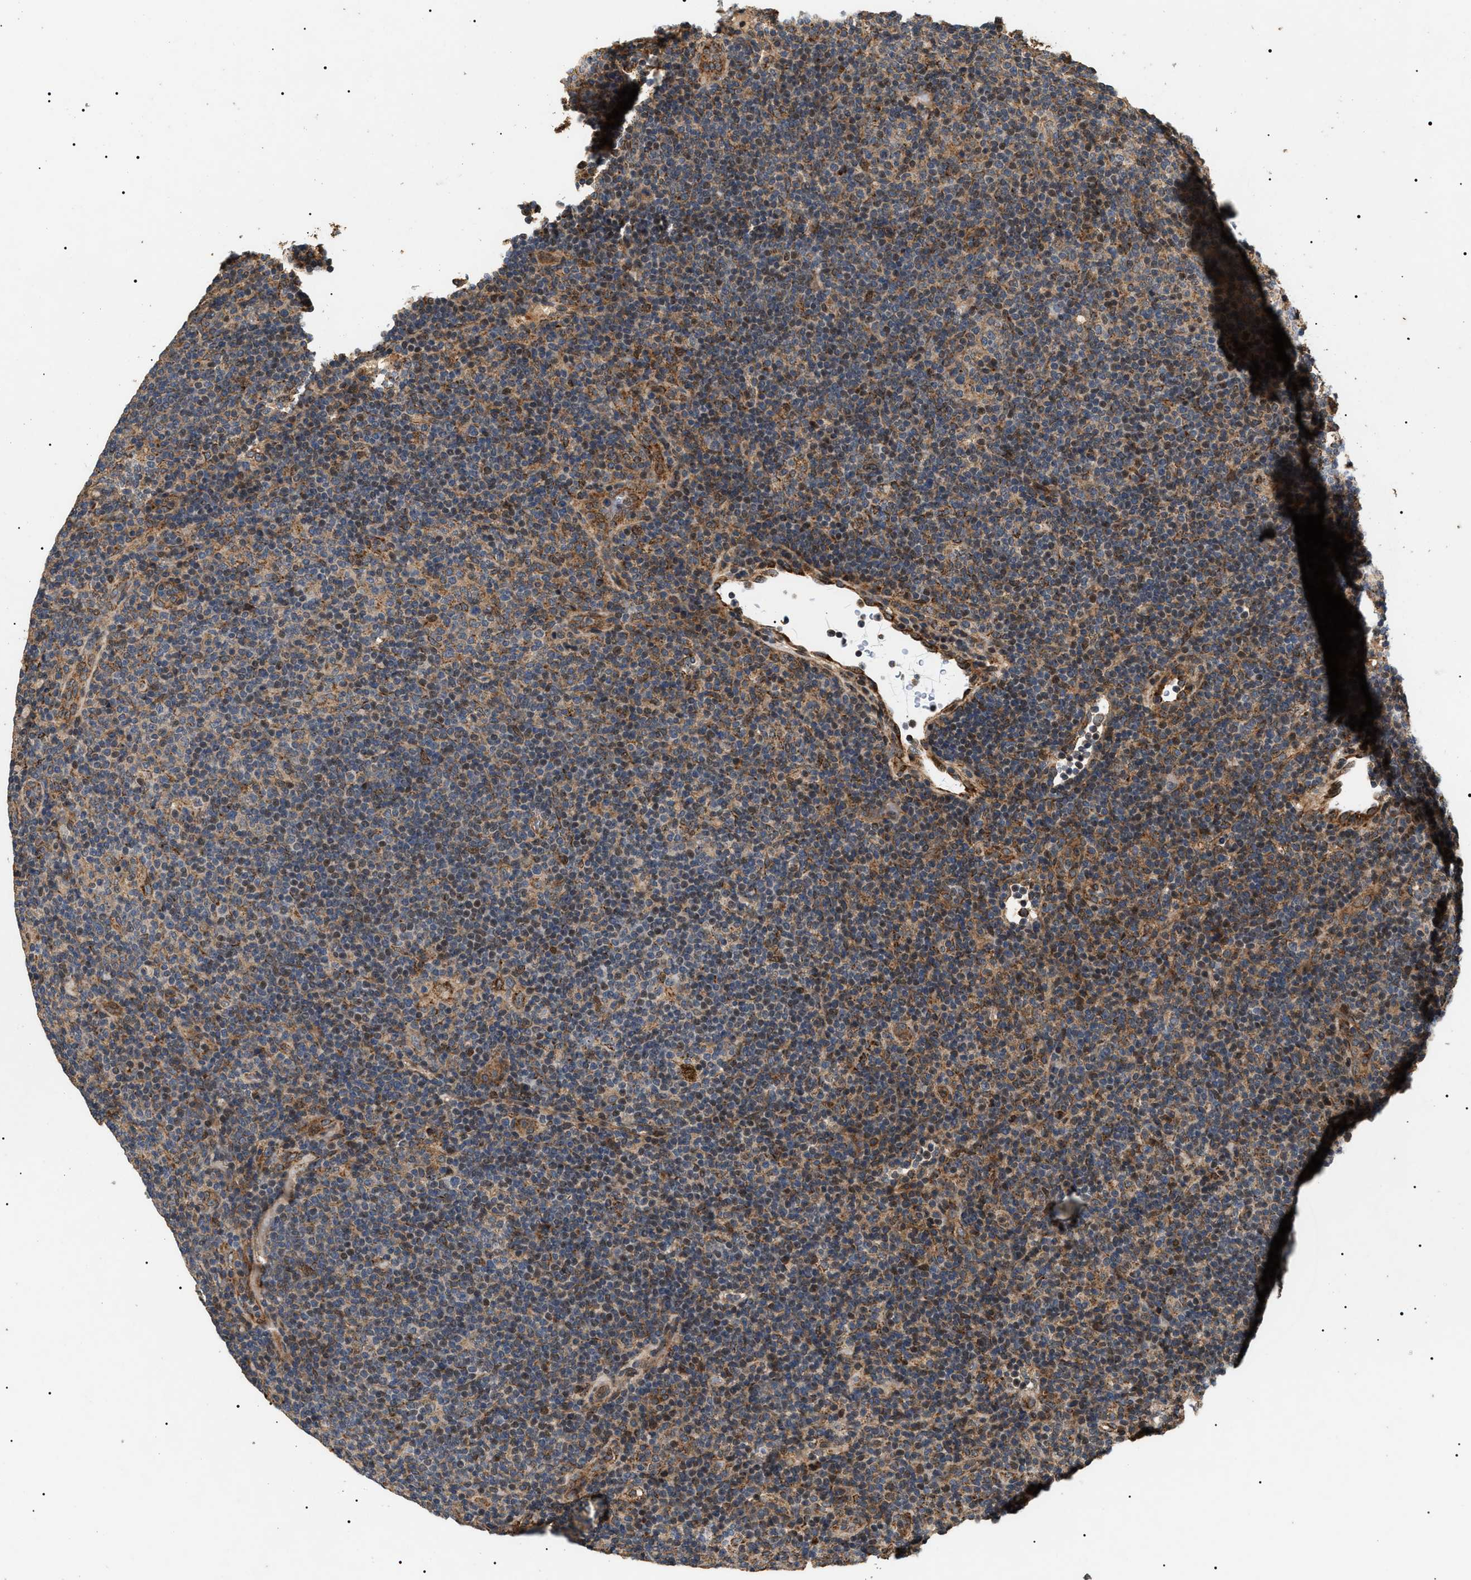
{"staining": {"intensity": "moderate", "quantity": "<25%", "location": "cytoplasmic/membranous"}, "tissue": "lymphoma", "cell_type": "Tumor cells", "image_type": "cancer", "snomed": [{"axis": "morphology", "description": "Hodgkin's disease, NOS"}, {"axis": "topography", "description": "Lymph node"}], "caption": "Immunohistochemical staining of Hodgkin's disease demonstrates low levels of moderate cytoplasmic/membranous protein positivity in about <25% of tumor cells.", "gene": "ZBTB26", "patient": {"sex": "female", "age": 57}}